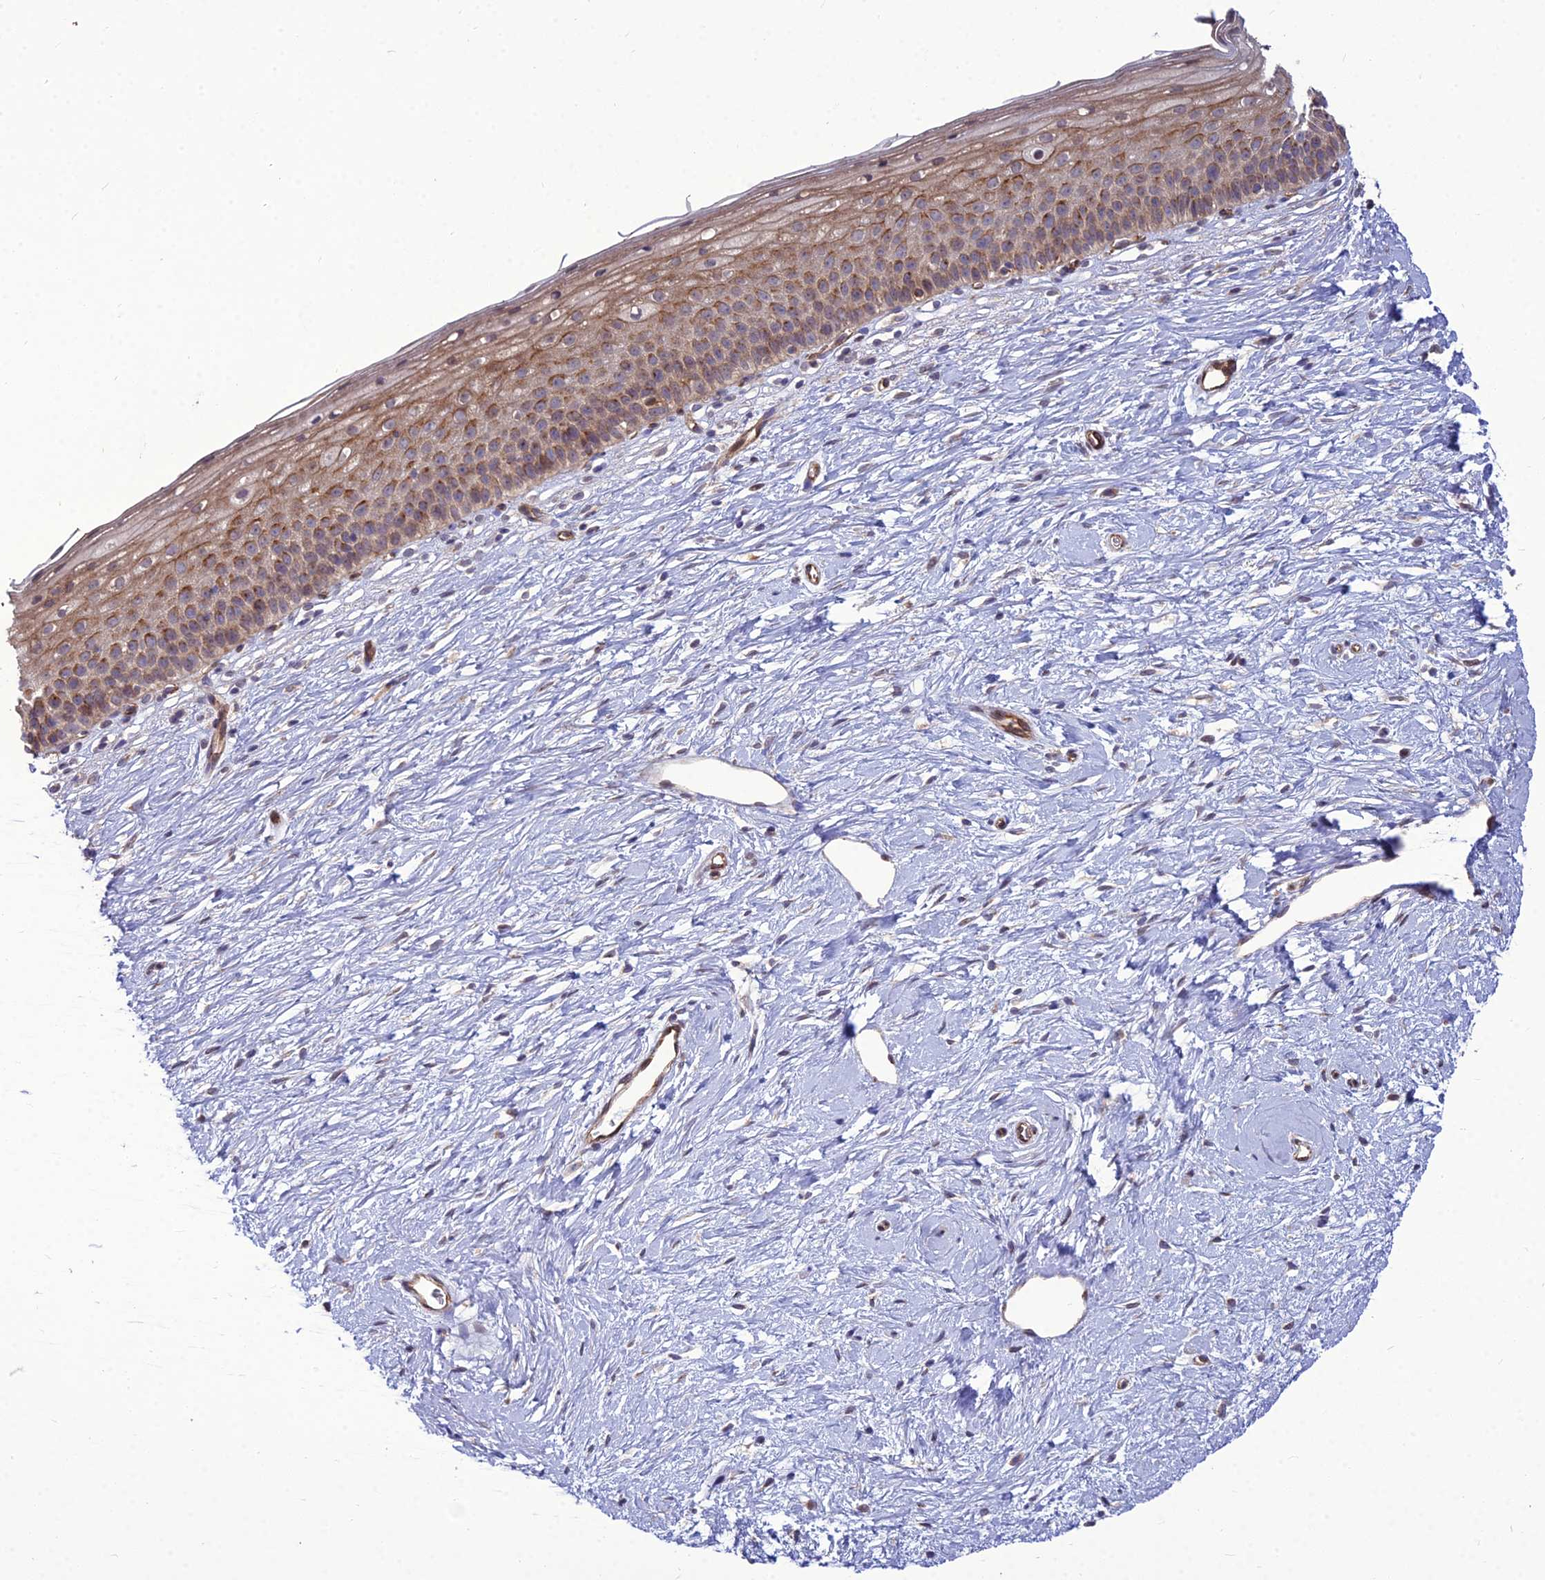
{"staining": {"intensity": "moderate", "quantity": ">75%", "location": "cytoplasmic/membranous"}, "tissue": "cervix", "cell_type": "Squamous epithelial cells", "image_type": "normal", "snomed": [{"axis": "morphology", "description": "Normal tissue, NOS"}, {"axis": "topography", "description": "Cervix"}], "caption": "Squamous epithelial cells display medium levels of moderate cytoplasmic/membranous expression in approximately >75% of cells in benign human cervix.", "gene": "TSPYL2", "patient": {"sex": "female", "age": 57}}